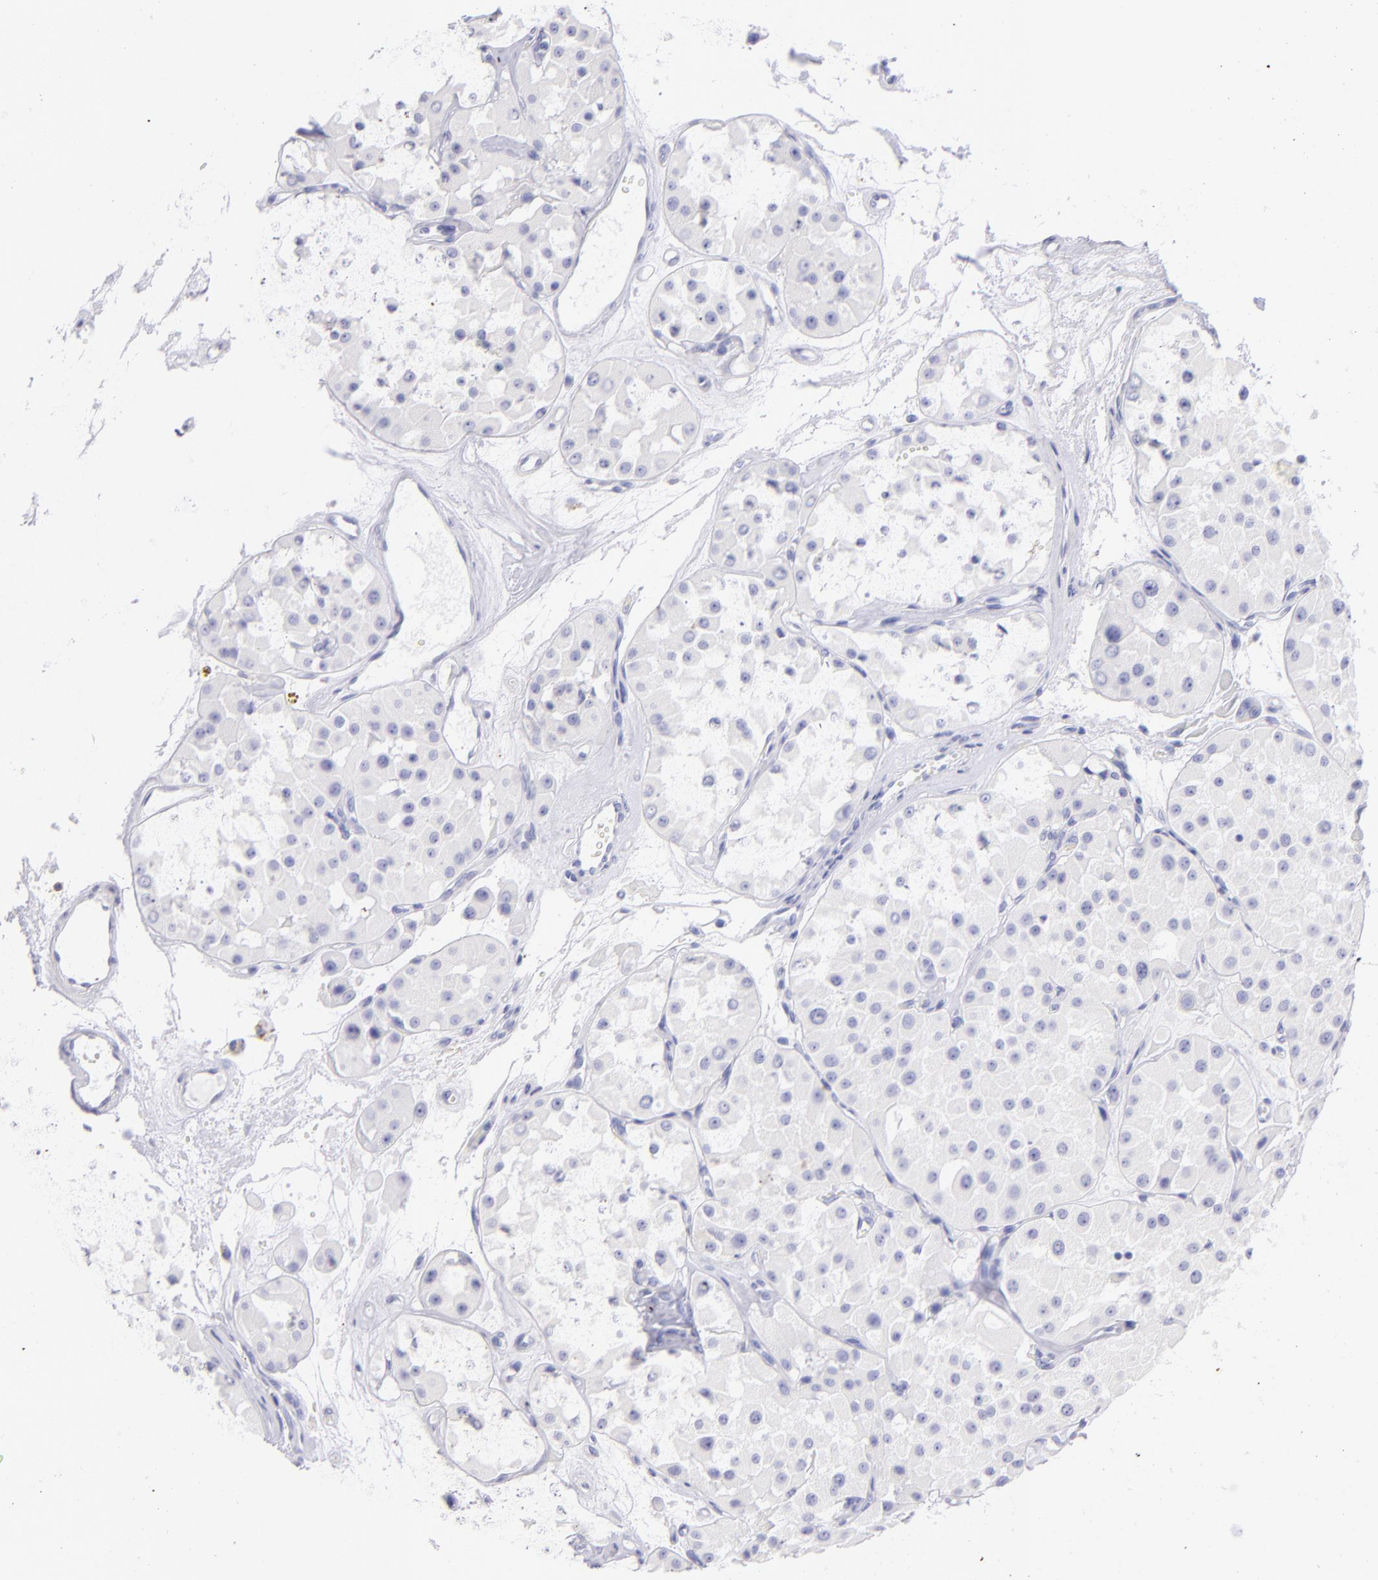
{"staining": {"intensity": "negative", "quantity": "none", "location": "none"}, "tissue": "renal cancer", "cell_type": "Tumor cells", "image_type": "cancer", "snomed": [{"axis": "morphology", "description": "Adenocarcinoma, uncertain malignant potential"}, {"axis": "topography", "description": "Kidney"}], "caption": "An immunohistochemistry micrograph of renal adenocarcinoma,  uncertain malignant potential is shown. There is no staining in tumor cells of renal adenocarcinoma,  uncertain malignant potential.", "gene": "CD69", "patient": {"sex": "male", "age": 63}}